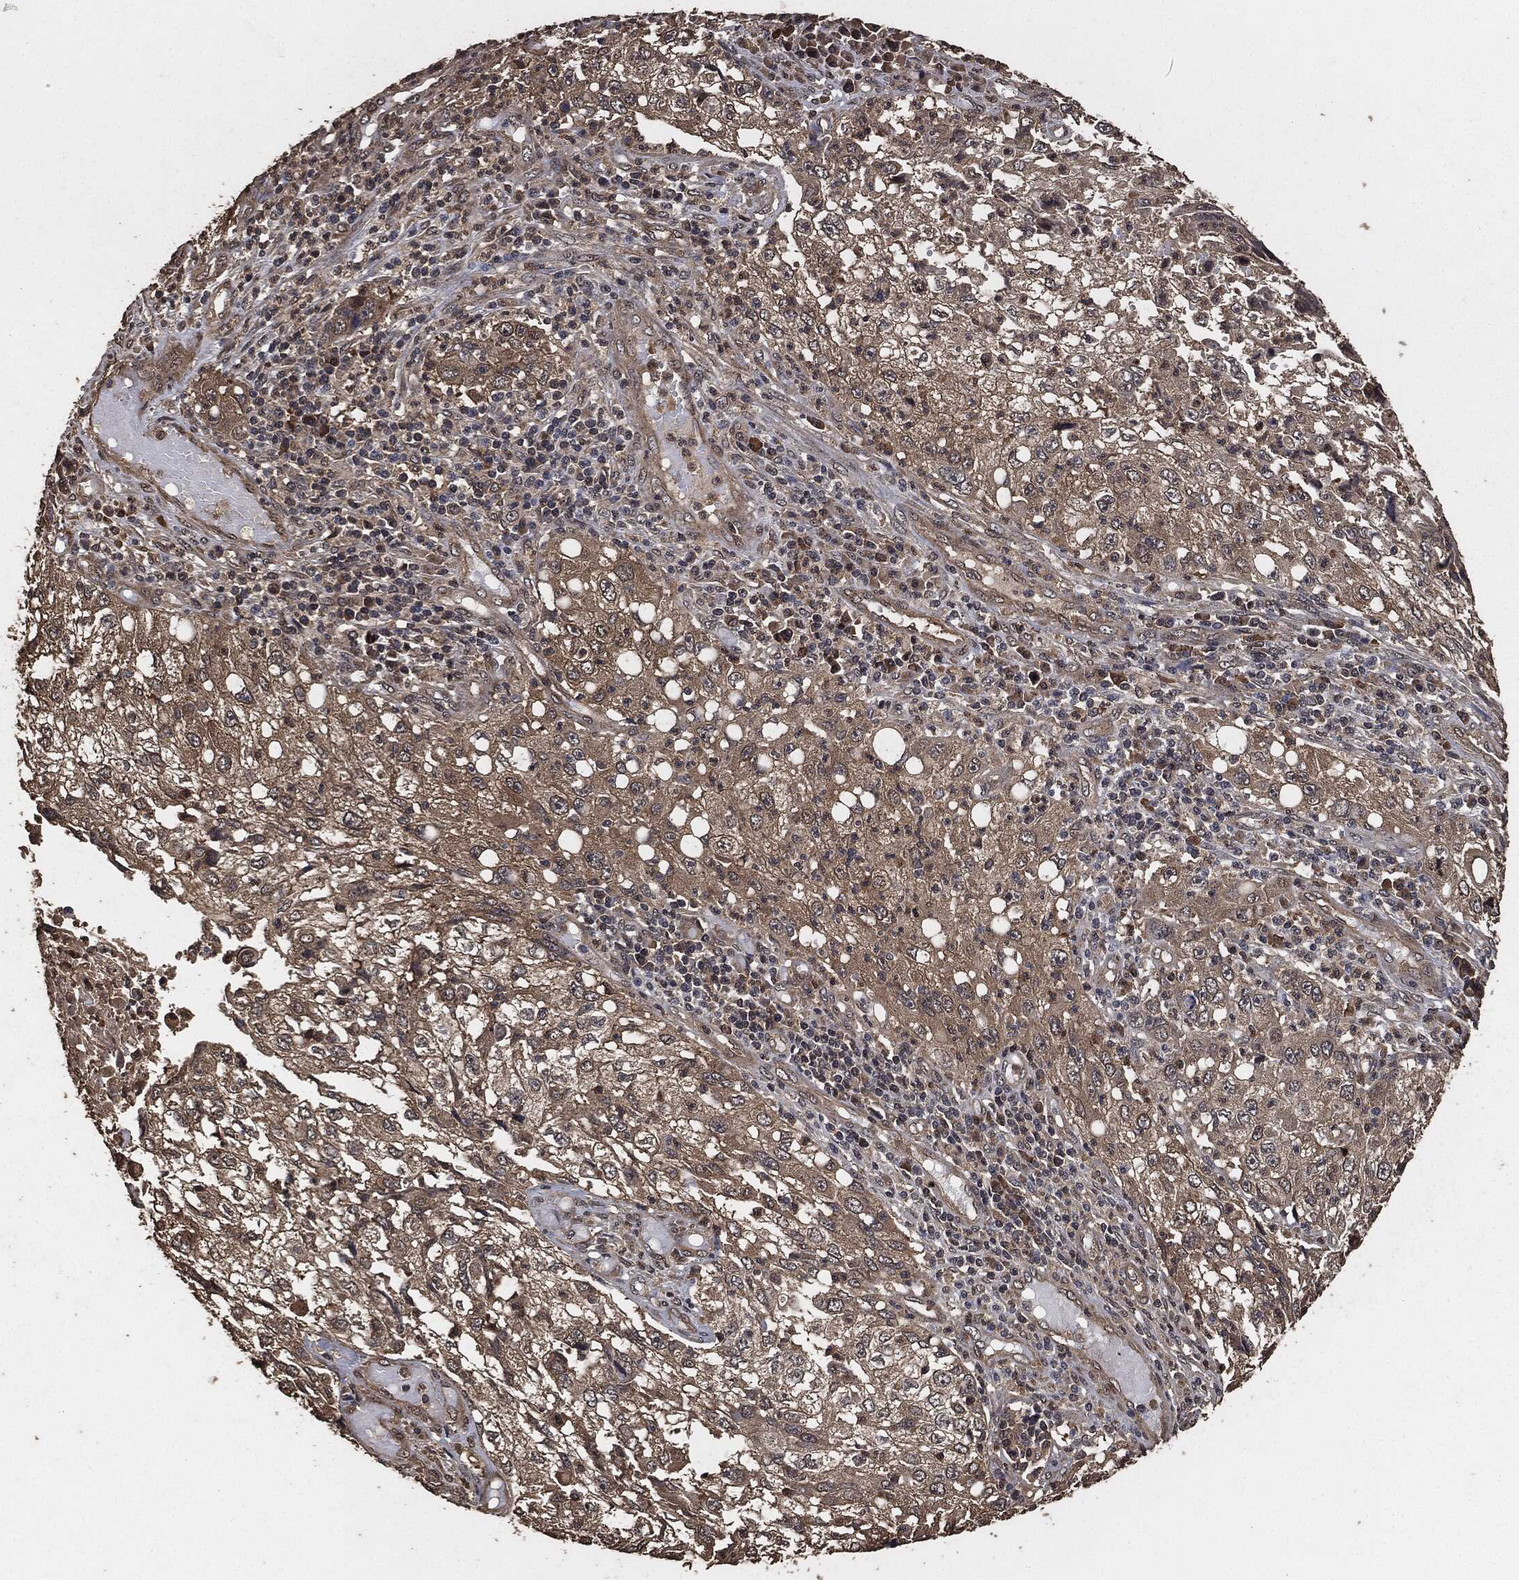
{"staining": {"intensity": "weak", "quantity": ">75%", "location": "cytoplasmic/membranous"}, "tissue": "cervical cancer", "cell_type": "Tumor cells", "image_type": "cancer", "snomed": [{"axis": "morphology", "description": "Squamous cell carcinoma, NOS"}, {"axis": "topography", "description": "Cervix"}], "caption": "This photomicrograph shows squamous cell carcinoma (cervical) stained with IHC to label a protein in brown. The cytoplasmic/membranous of tumor cells show weak positivity for the protein. Nuclei are counter-stained blue.", "gene": "AKT1S1", "patient": {"sex": "female", "age": 36}}